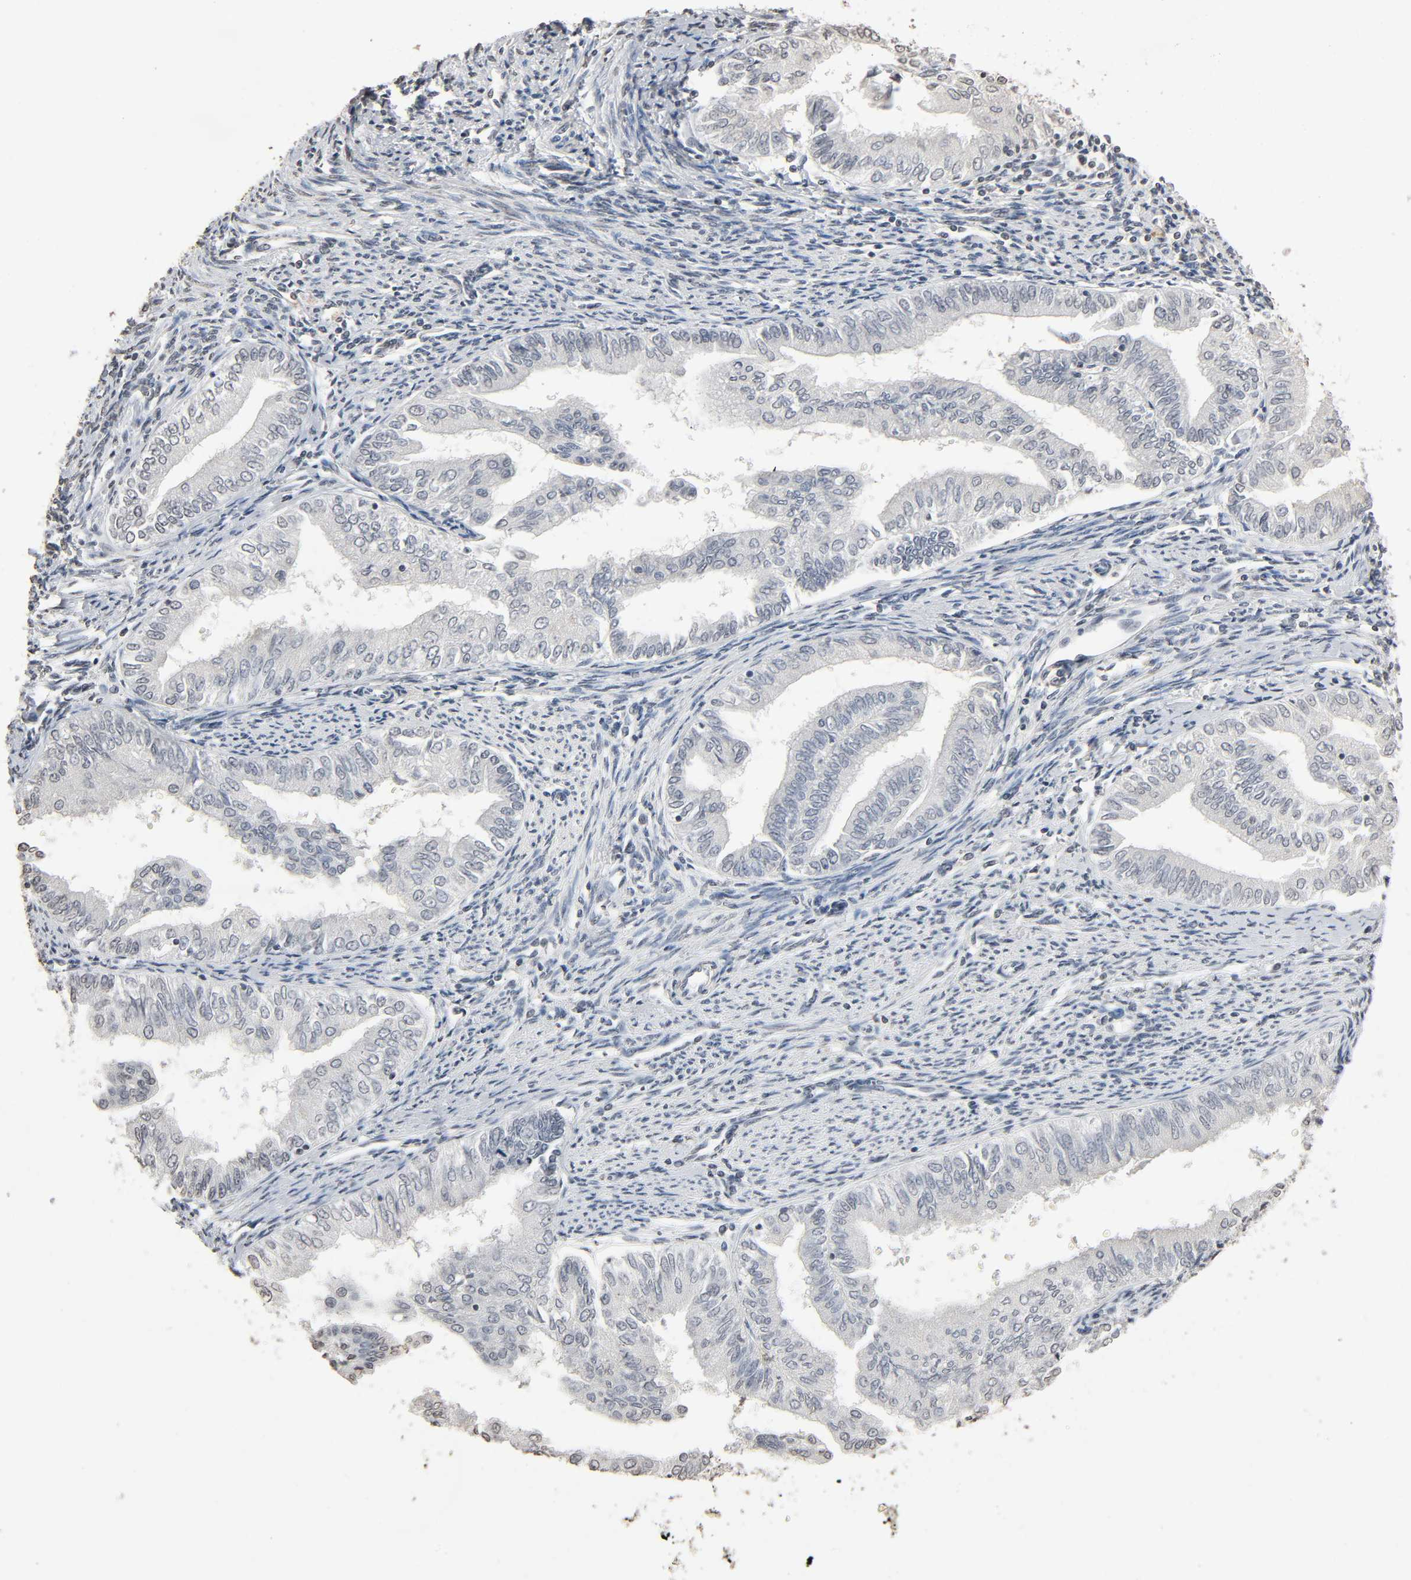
{"staining": {"intensity": "negative", "quantity": "none", "location": "none"}, "tissue": "endometrial cancer", "cell_type": "Tumor cells", "image_type": "cancer", "snomed": [{"axis": "morphology", "description": "Adenocarcinoma, NOS"}, {"axis": "topography", "description": "Endometrium"}], "caption": "The immunohistochemistry (IHC) micrograph has no significant positivity in tumor cells of endometrial cancer (adenocarcinoma) tissue.", "gene": "STK4", "patient": {"sex": "female", "age": 66}}